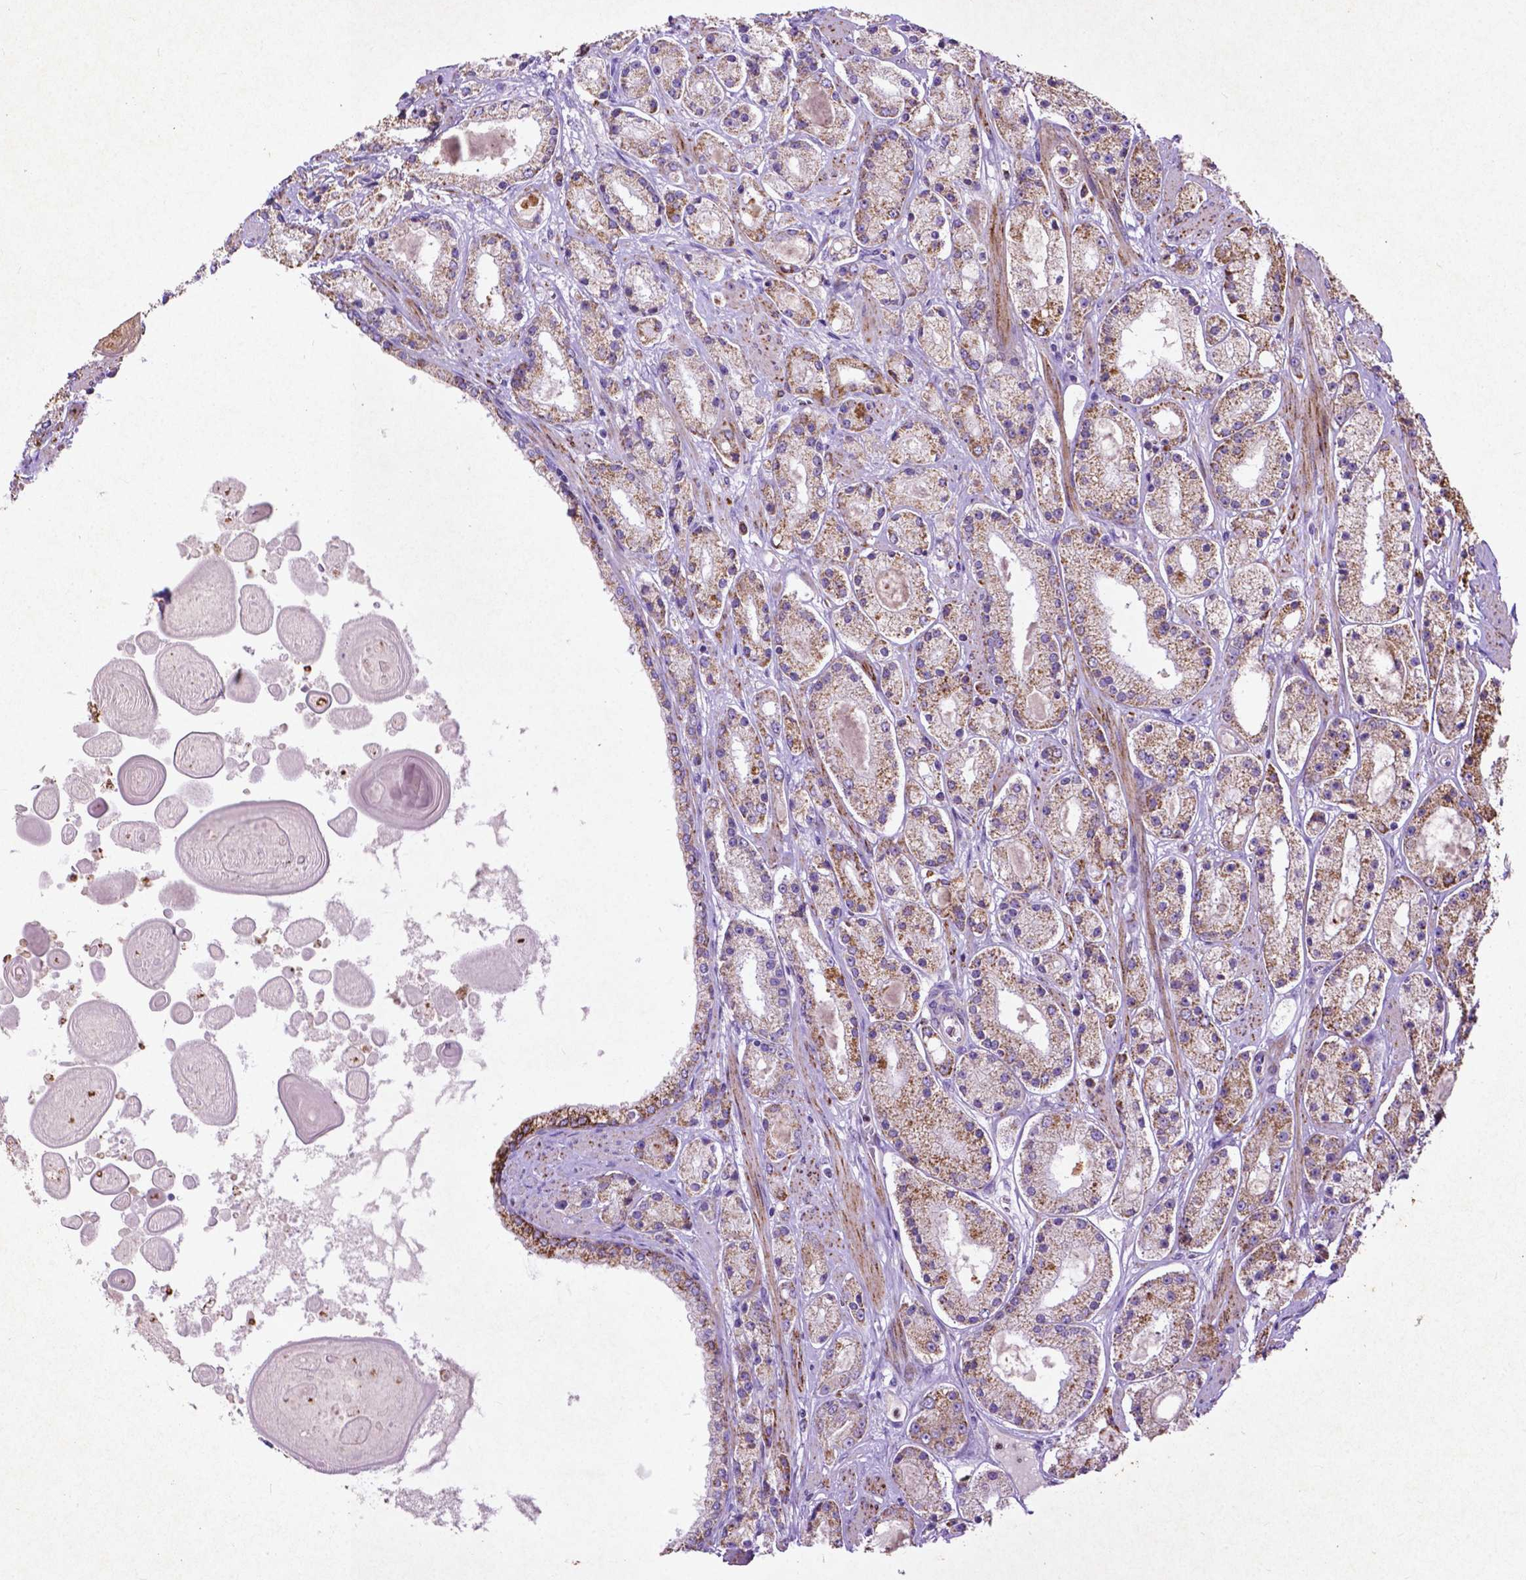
{"staining": {"intensity": "moderate", "quantity": "25%-75%", "location": "cytoplasmic/membranous"}, "tissue": "prostate cancer", "cell_type": "Tumor cells", "image_type": "cancer", "snomed": [{"axis": "morphology", "description": "Adenocarcinoma, High grade"}, {"axis": "topography", "description": "Prostate"}], "caption": "A brown stain shows moderate cytoplasmic/membranous positivity of a protein in high-grade adenocarcinoma (prostate) tumor cells.", "gene": "THEGL", "patient": {"sex": "male", "age": 67}}